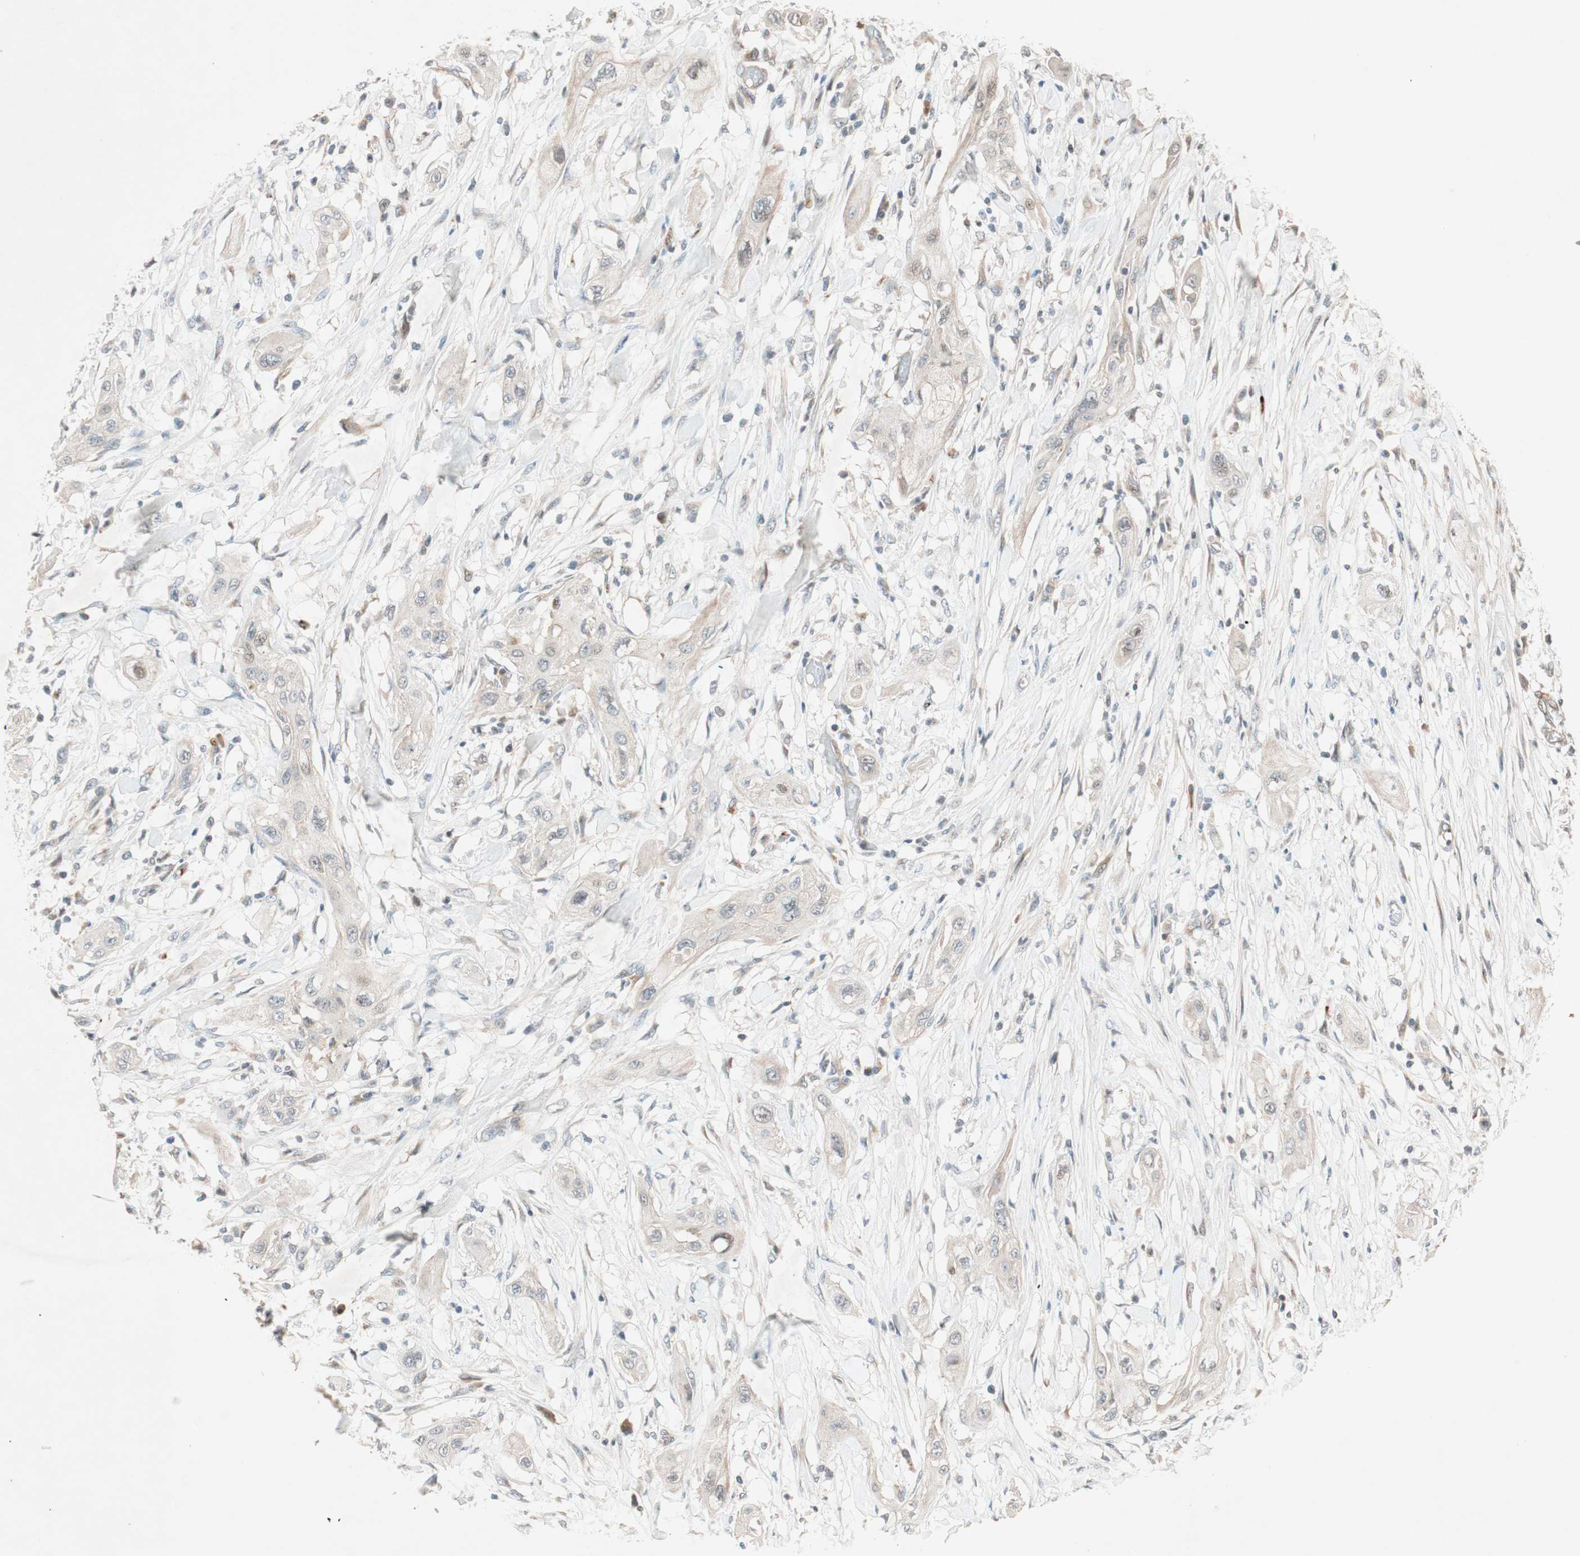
{"staining": {"intensity": "negative", "quantity": "none", "location": "none"}, "tissue": "lung cancer", "cell_type": "Tumor cells", "image_type": "cancer", "snomed": [{"axis": "morphology", "description": "Squamous cell carcinoma, NOS"}, {"axis": "topography", "description": "Lung"}], "caption": "A high-resolution photomicrograph shows IHC staining of lung cancer, which exhibits no significant positivity in tumor cells.", "gene": "EPHA6", "patient": {"sex": "female", "age": 47}}